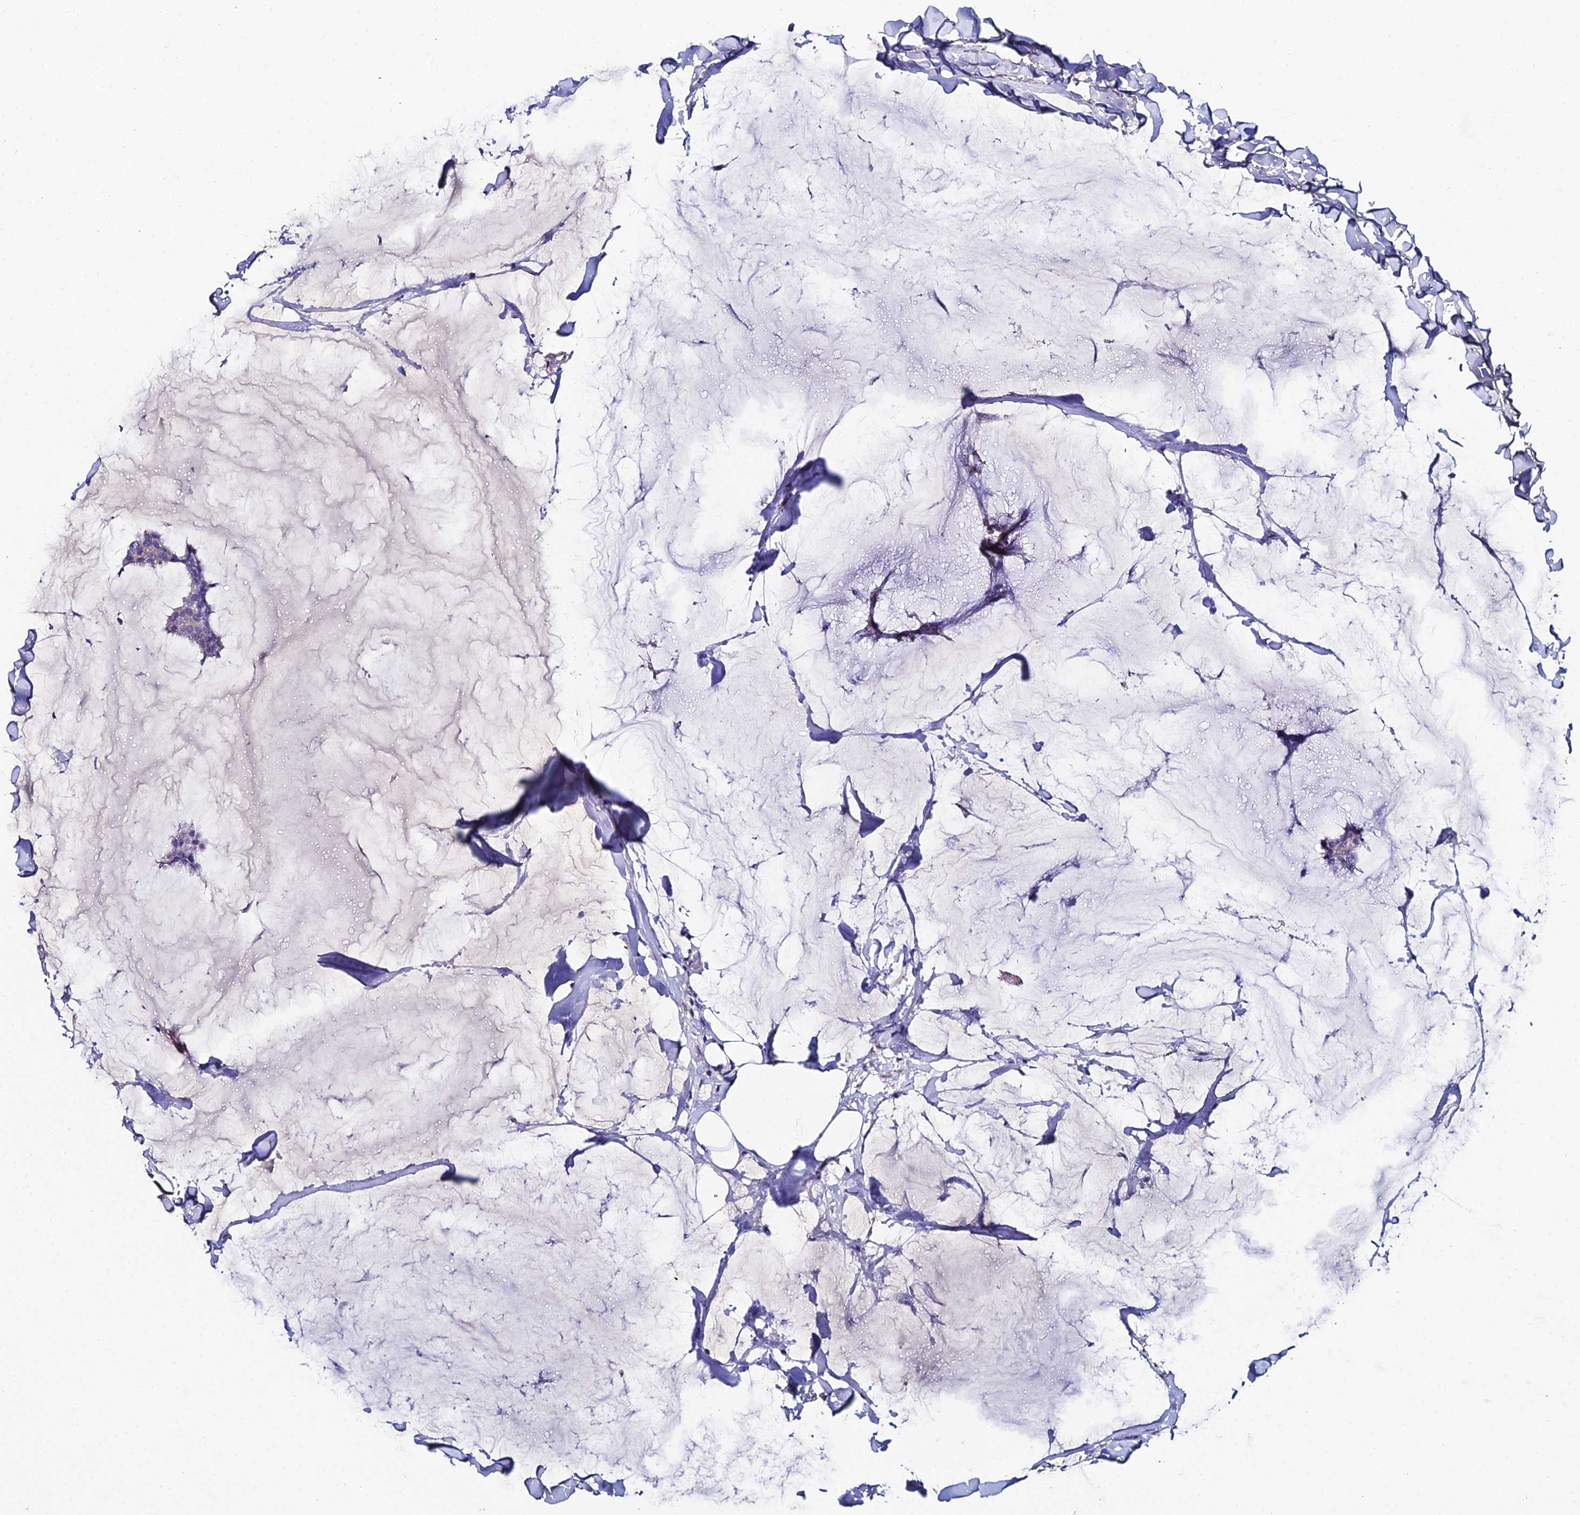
{"staining": {"intensity": "negative", "quantity": "none", "location": "none"}, "tissue": "breast cancer", "cell_type": "Tumor cells", "image_type": "cancer", "snomed": [{"axis": "morphology", "description": "Duct carcinoma"}, {"axis": "topography", "description": "Breast"}], "caption": "Breast cancer (infiltrating ductal carcinoma) was stained to show a protein in brown. There is no significant positivity in tumor cells.", "gene": "ESRRG", "patient": {"sex": "female", "age": 93}}